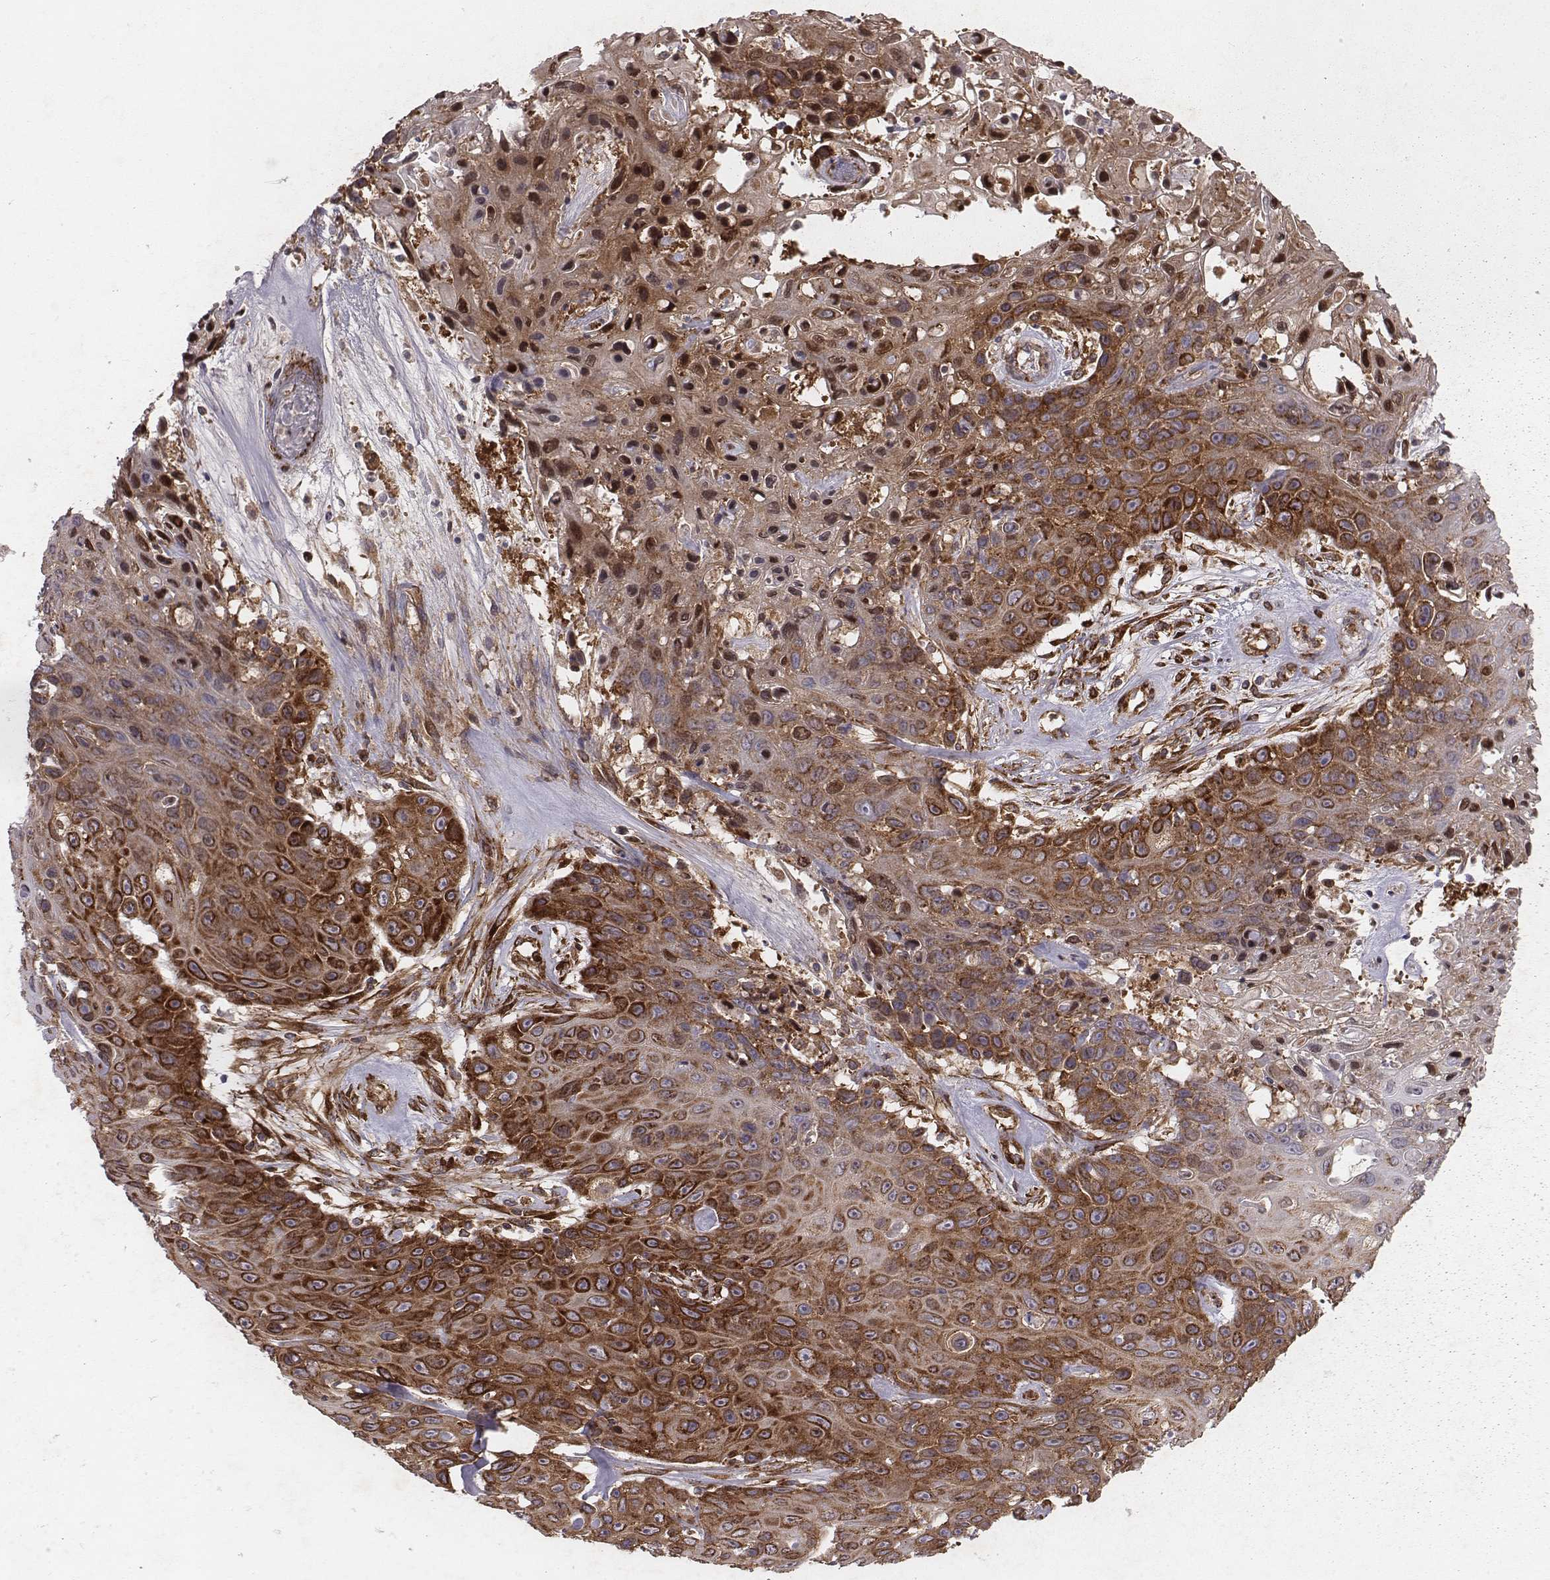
{"staining": {"intensity": "strong", "quantity": "25%-75%", "location": "cytoplasmic/membranous"}, "tissue": "skin cancer", "cell_type": "Tumor cells", "image_type": "cancer", "snomed": [{"axis": "morphology", "description": "Squamous cell carcinoma, NOS"}, {"axis": "topography", "description": "Skin"}], "caption": "Squamous cell carcinoma (skin) stained with DAB immunohistochemistry reveals high levels of strong cytoplasmic/membranous staining in approximately 25%-75% of tumor cells.", "gene": "TXLNA", "patient": {"sex": "male", "age": 82}}